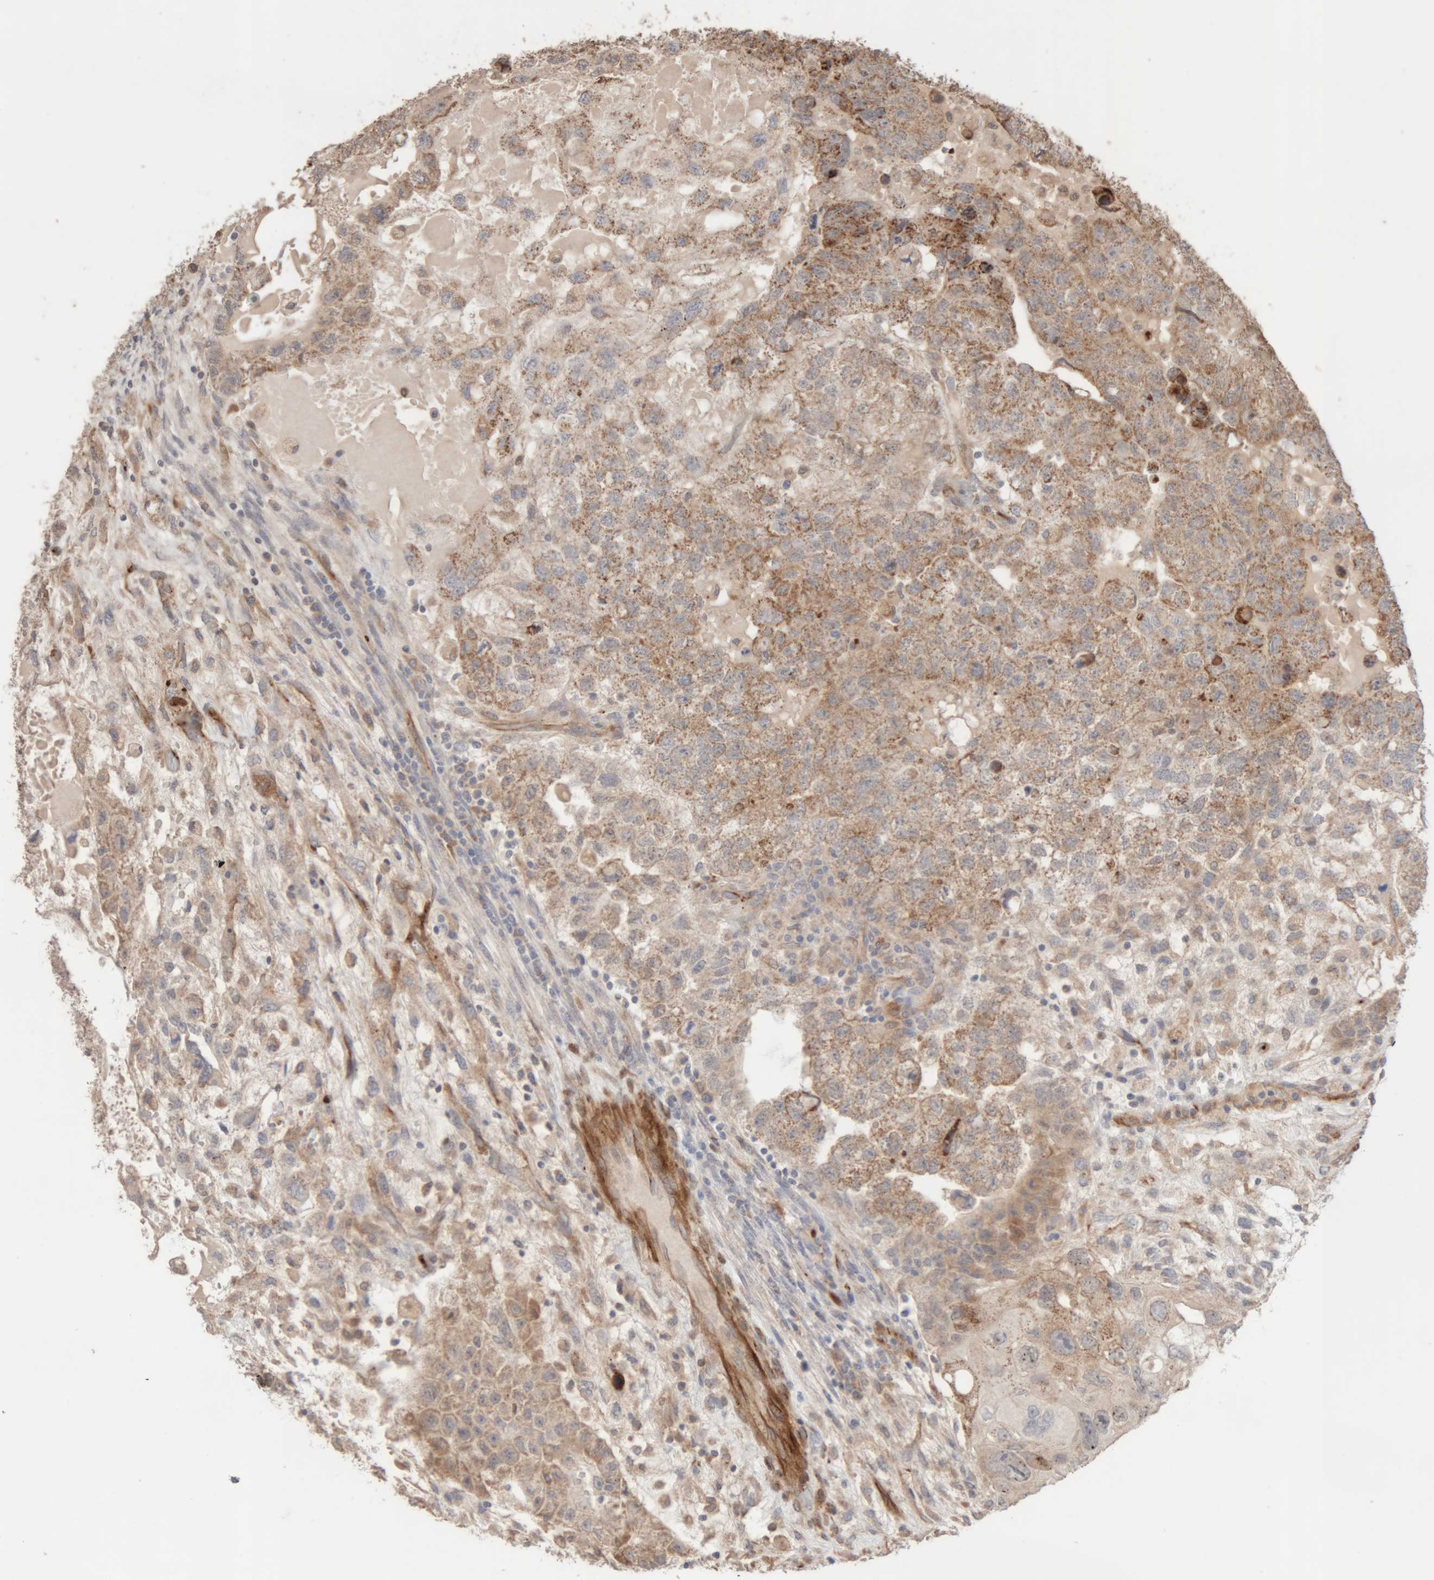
{"staining": {"intensity": "moderate", "quantity": "25%-75%", "location": "cytoplasmic/membranous"}, "tissue": "testis cancer", "cell_type": "Tumor cells", "image_type": "cancer", "snomed": [{"axis": "morphology", "description": "Carcinoma, Embryonal, NOS"}, {"axis": "topography", "description": "Testis"}], "caption": "Immunohistochemical staining of embryonal carcinoma (testis) shows medium levels of moderate cytoplasmic/membranous staining in about 25%-75% of tumor cells.", "gene": "RAB32", "patient": {"sex": "male", "age": 36}}